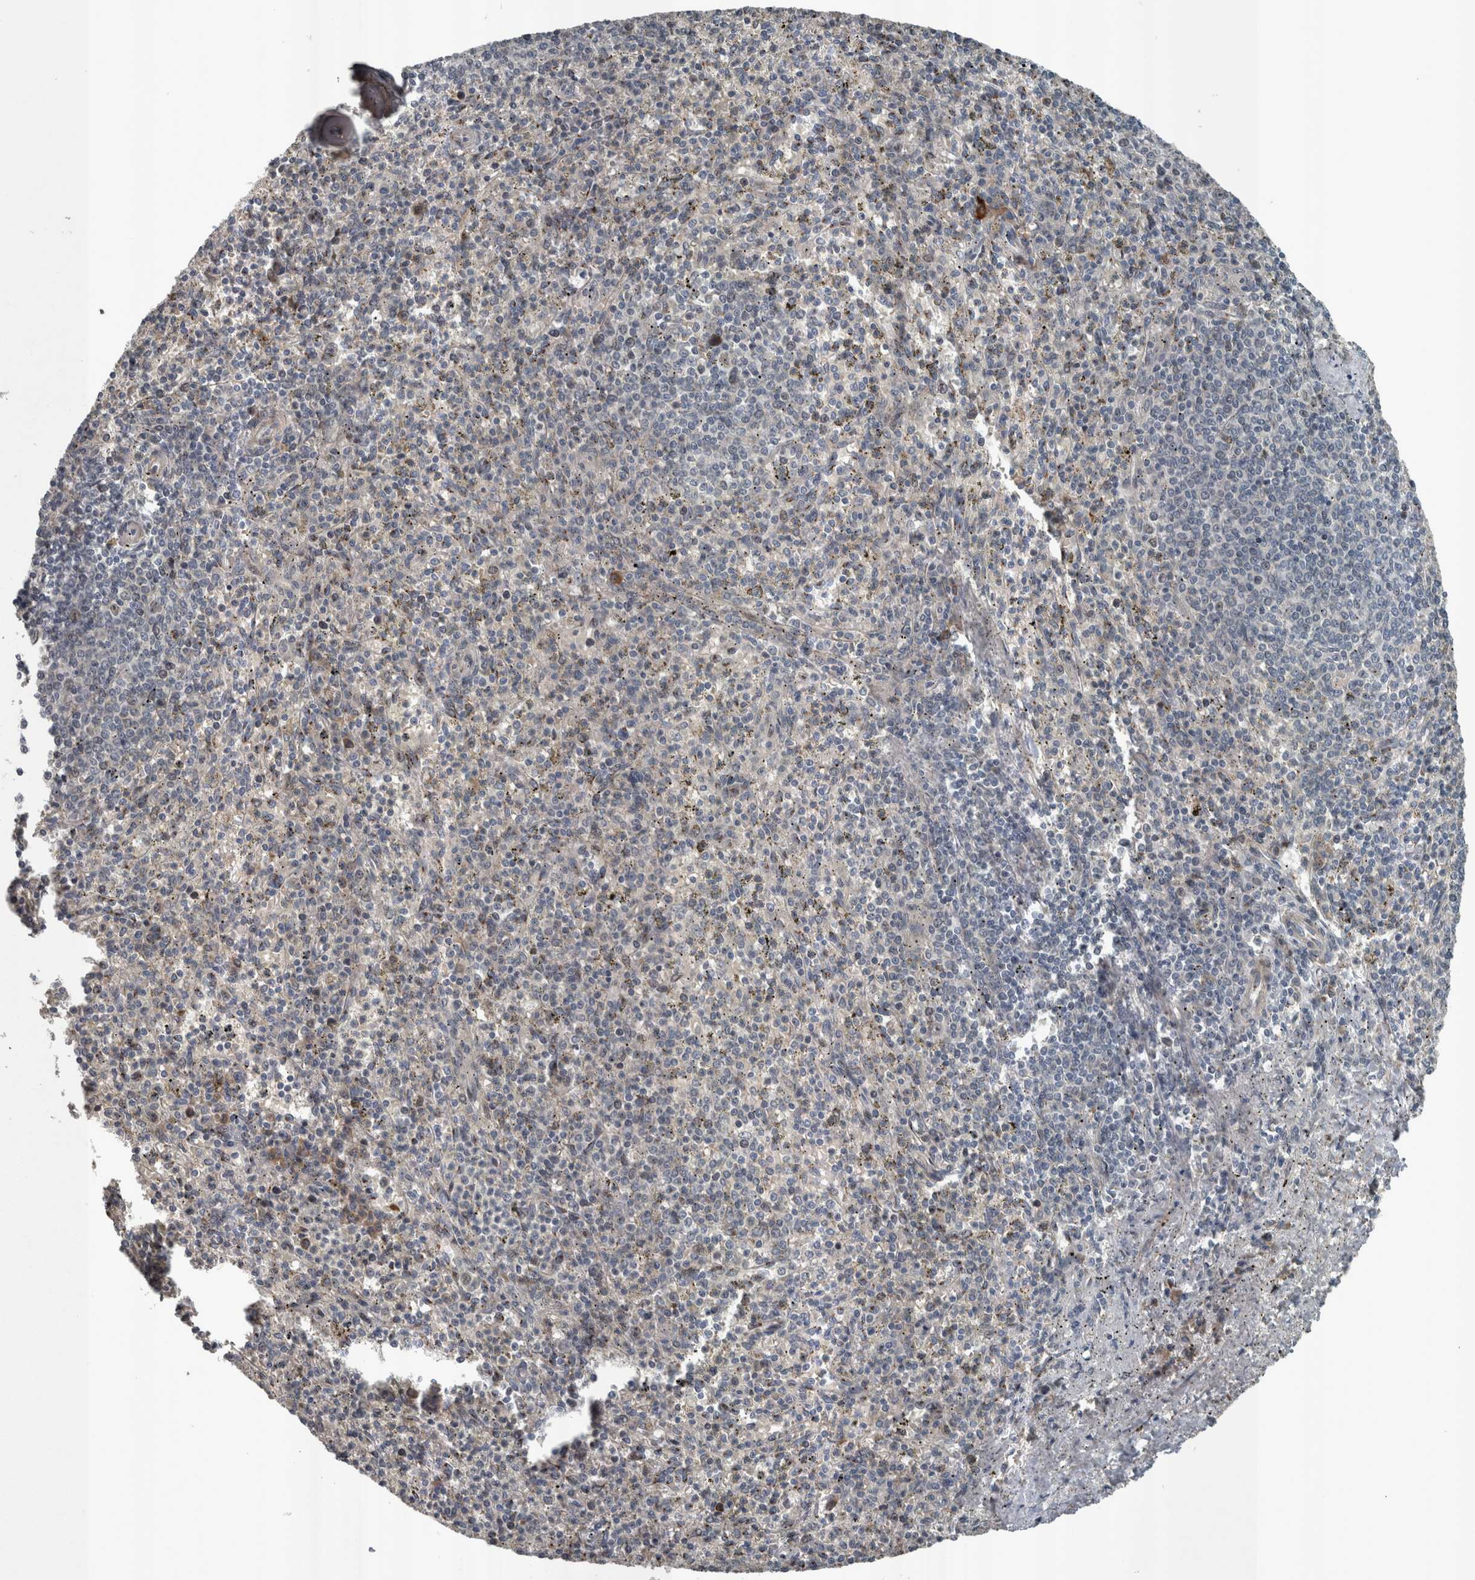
{"staining": {"intensity": "moderate", "quantity": "<25%", "location": "cytoplasmic/membranous"}, "tissue": "spleen", "cell_type": "Cells in red pulp", "image_type": "normal", "snomed": [{"axis": "morphology", "description": "Normal tissue, NOS"}, {"axis": "topography", "description": "Spleen"}], "caption": "High-magnification brightfield microscopy of normal spleen stained with DAB (brown) and counterstained with hematoxylin (blue). cells in red pulp exhibit moderate cytoplasmic/membranous staining is appreciated in approximately<25% of cells.", "gene": "ZNF345", "patient": {"sex": "male", "age": 72}}